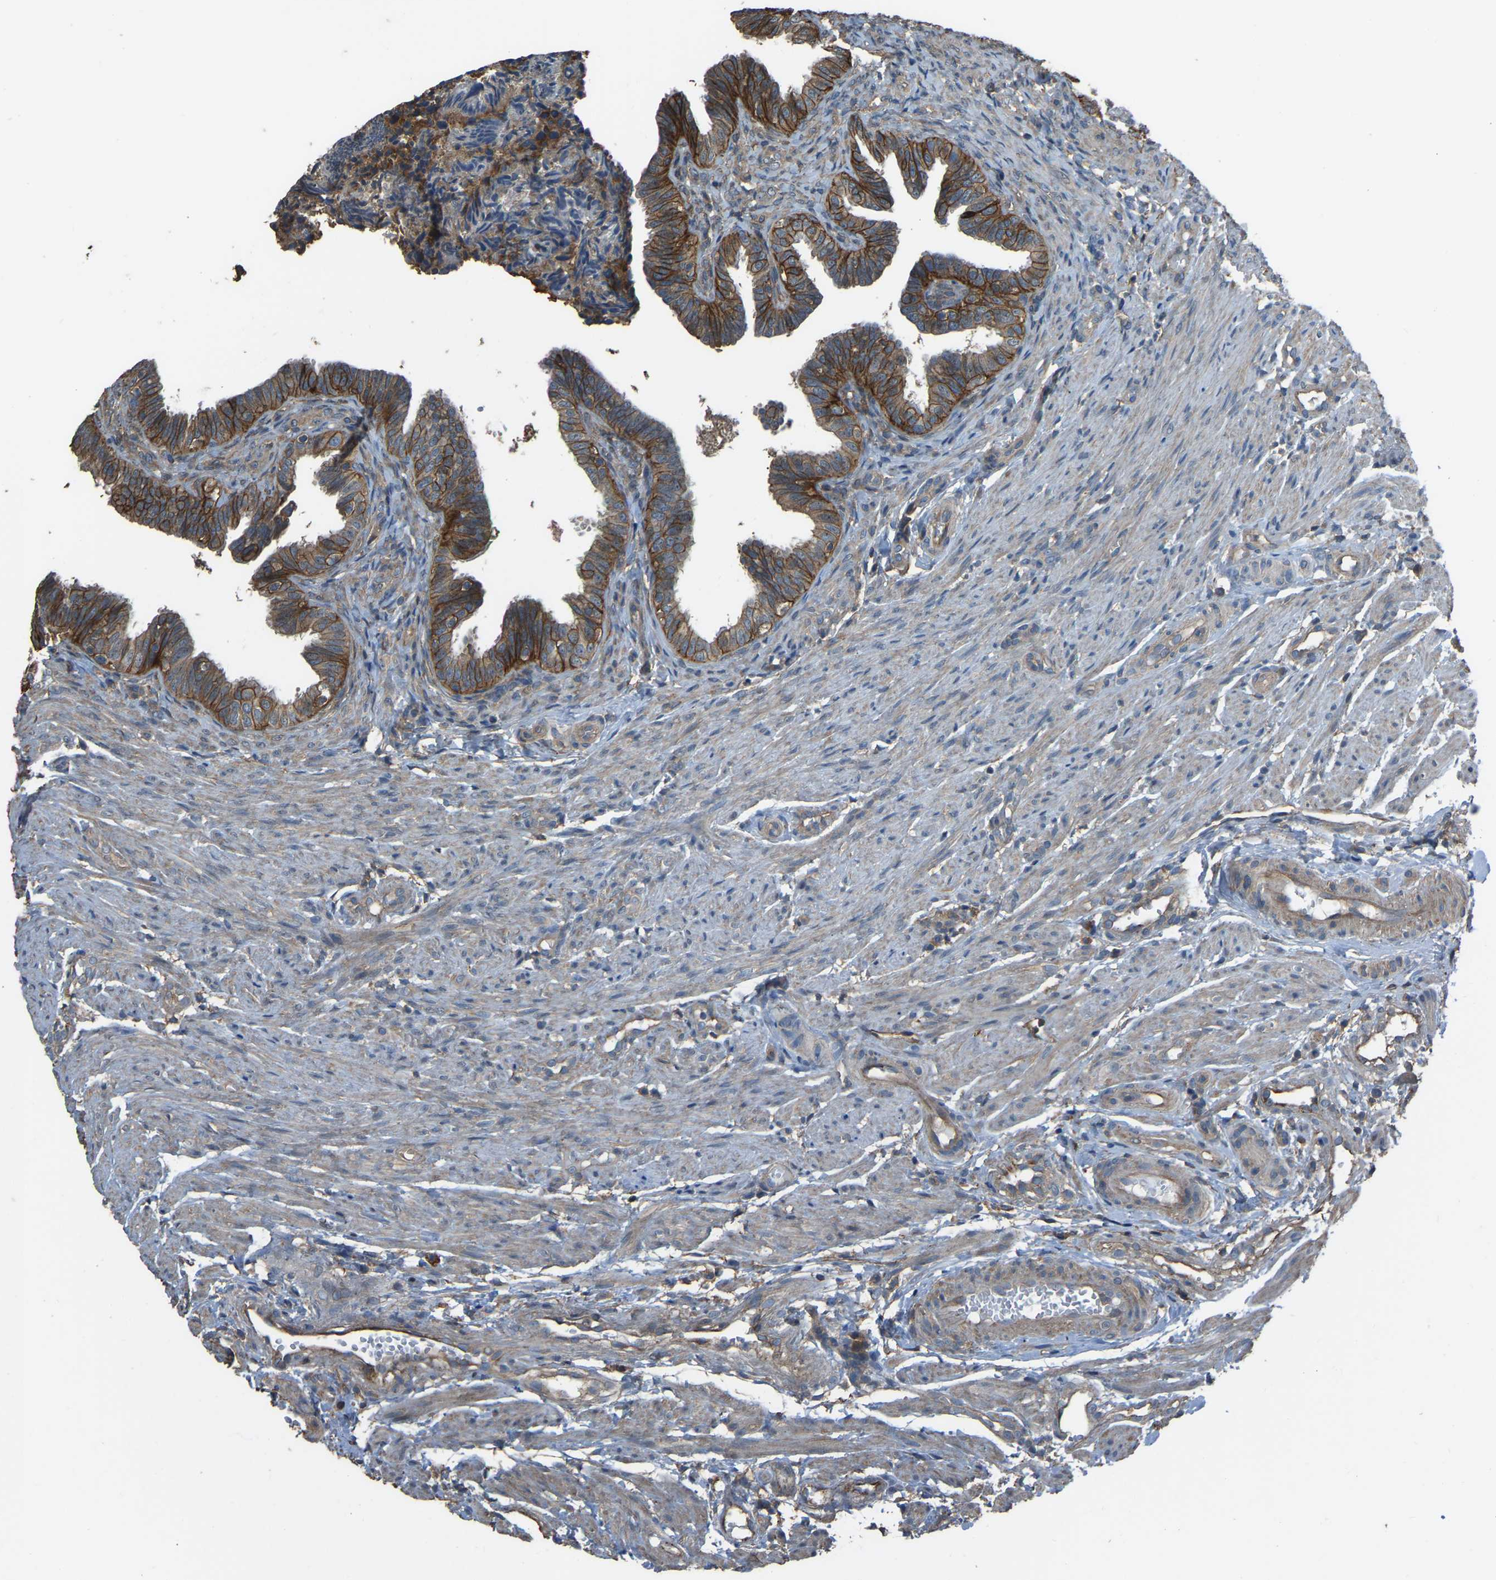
{"staining": {"intensity": "strong", "quantity": ">75%", "location": "cytoplasmic/membranous"}, "tissue": "fallopian tube", "cell_type": "Glandular cells", "image_type": "normal", "snomed": [{"axis": "morphology", "description": "Normal tissue, NOS"}, {"axis": "topography", "description": "Fallopian tube"}, {"axis": "topography", "description": "Placenta"}], "caption": "This photomicrograph reveals IHC staining of benign fallopian tube, with high strong cytoplasmic/membranous expression in approximately >75% of glandular cells.", "gene": "SLC4A2", "patient": {"sex": "female", "age": 34}}